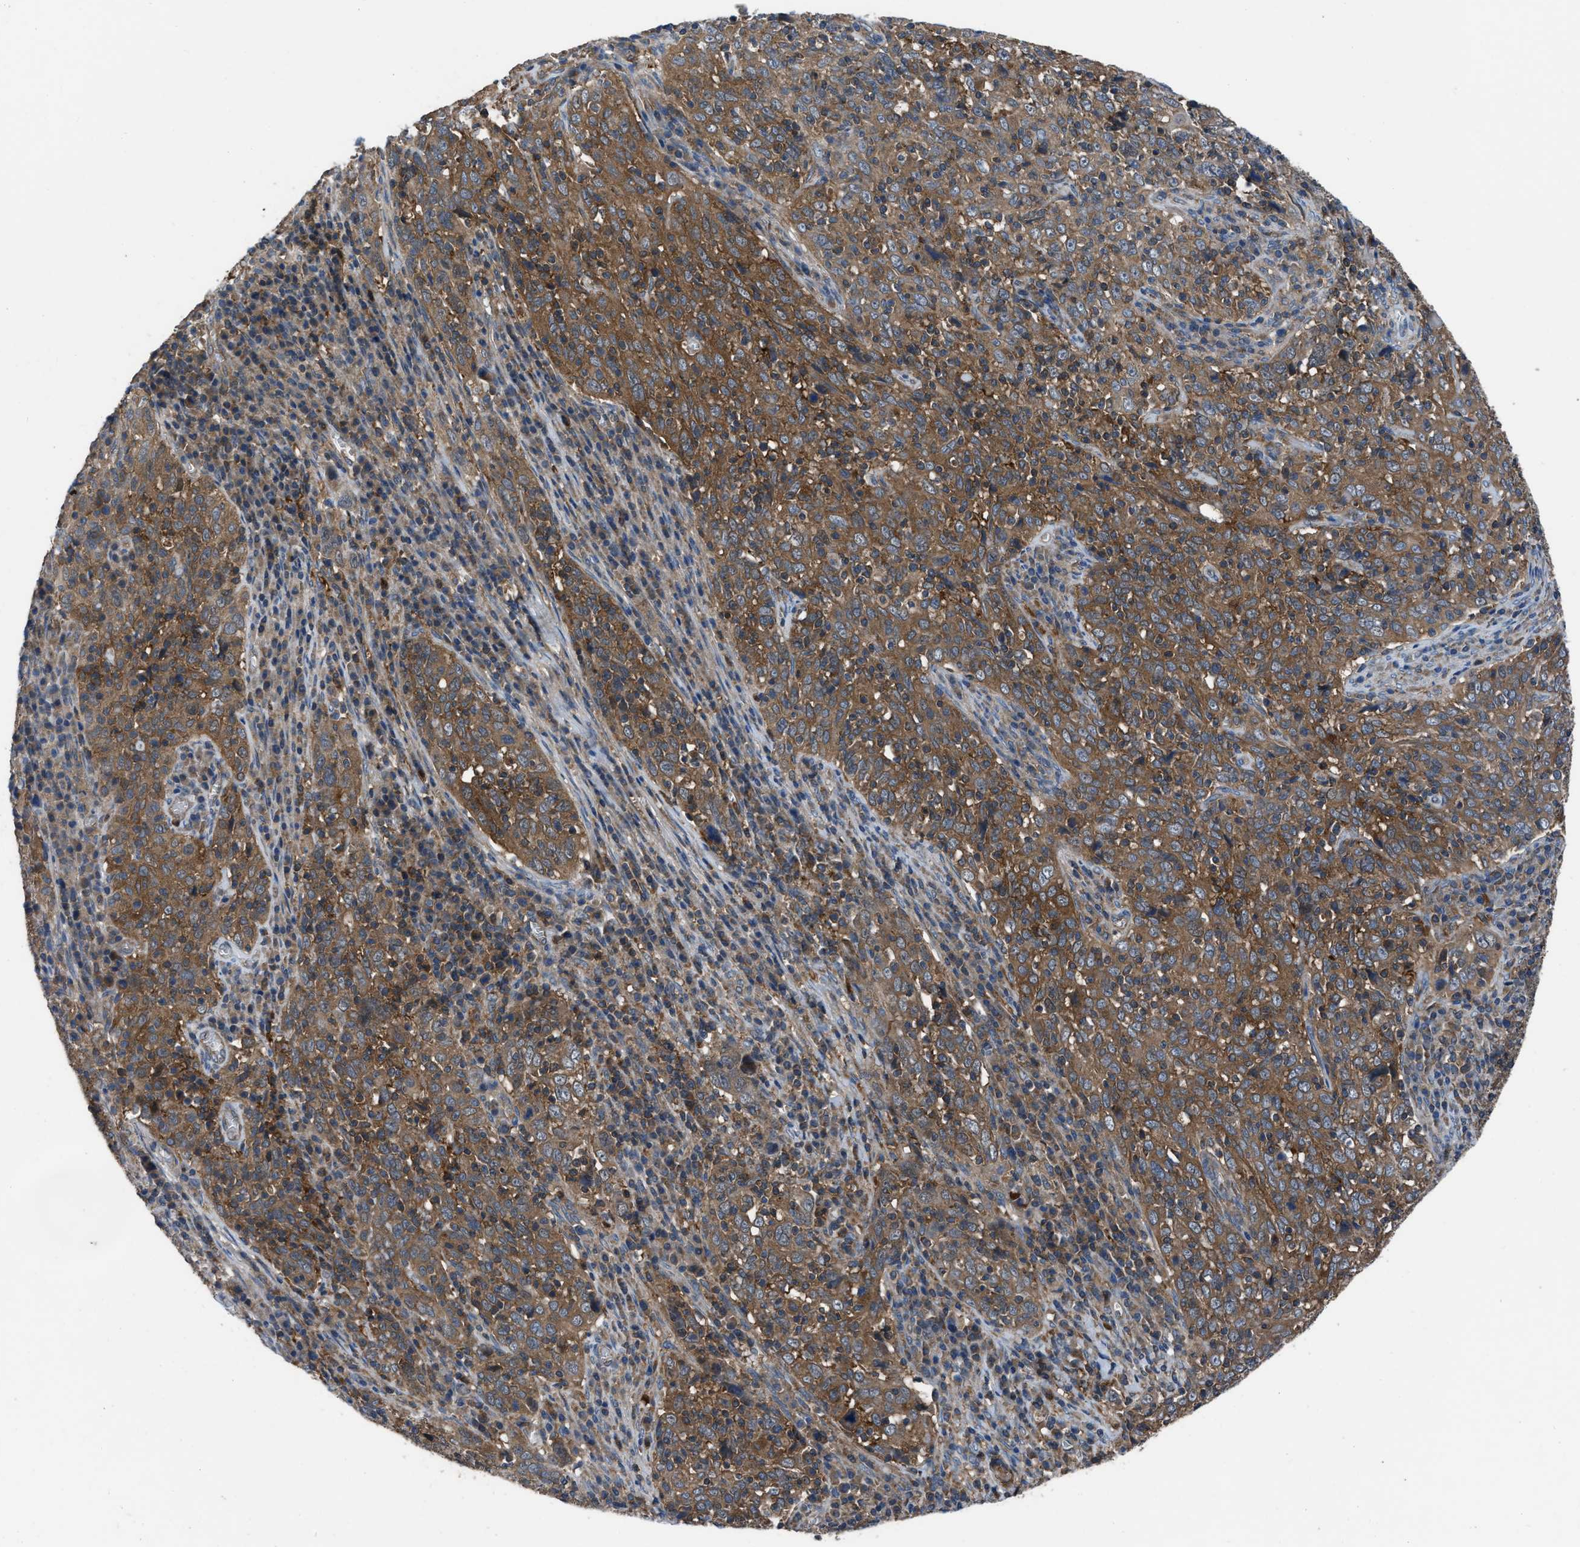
{"staining": {"intensity": "moderate", "quantity": ">75%", "location": "cytoplasmic/membranous"}, "tissue": "cervical cancer", "cell_type": "Tumor cells", "image_type": "cancer", "snomed": [{"axis": "morphology", "description": "Squamous cell carcinoma, NOS"}, {"axis": "topography", "description": "Cervix"}], "caption": "The histopathology image exhibits staining of squamous cell carcinoma (cervical), revealing moderate cytoplasmic/membranous protein expression (brown color) within tumor cells. The staining is performed using DAB (3,3'-diaminobenzidine) brown chromogen to label protein expression. The nuclei are counter-stained blue using hematoxylin.", "gene": "USP25", "patient": {"sex": "female", "age": 46}}